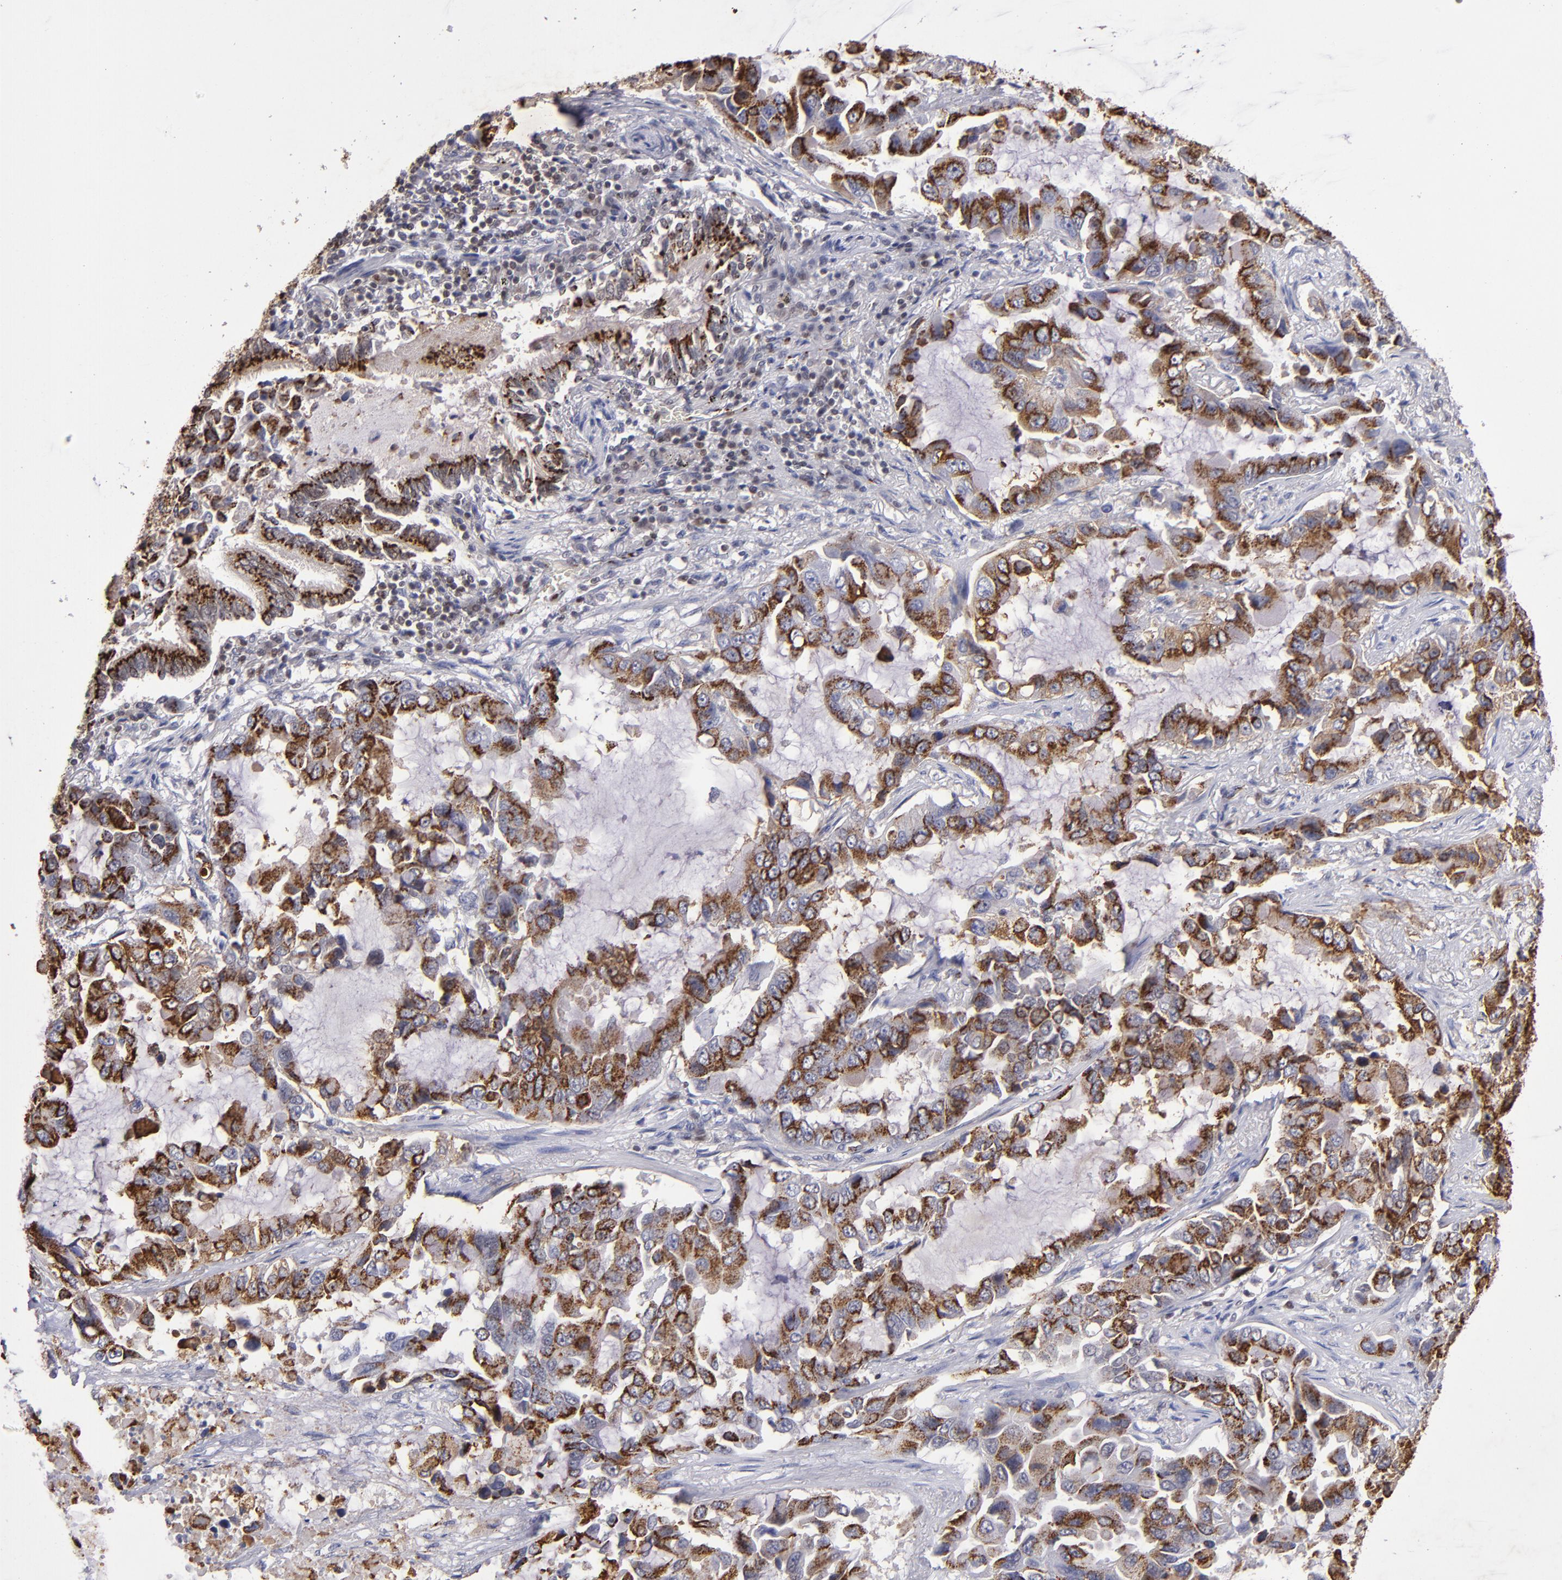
{"staining": {"intensity": "strong", "quantity": ">75%", "location": "cytoplasmic/membranous"}, "tissue": "lung cancer", "cell_type": "Tumor cells", "image_type": "cancer", "snomed": [{"axis": "morphology", "description": "Adenocarcinoma, NOS"}, {"axis": "topography", "description": "Lung"}], "caption": "Human lung adenocarcinoma stained for a protein (brown) demonstrates strong cytoplasmic/membranous positive expression in about >75% of tumor cells.", "gene": "MGMT", "patient": {"sex": "male", "age": 64}}